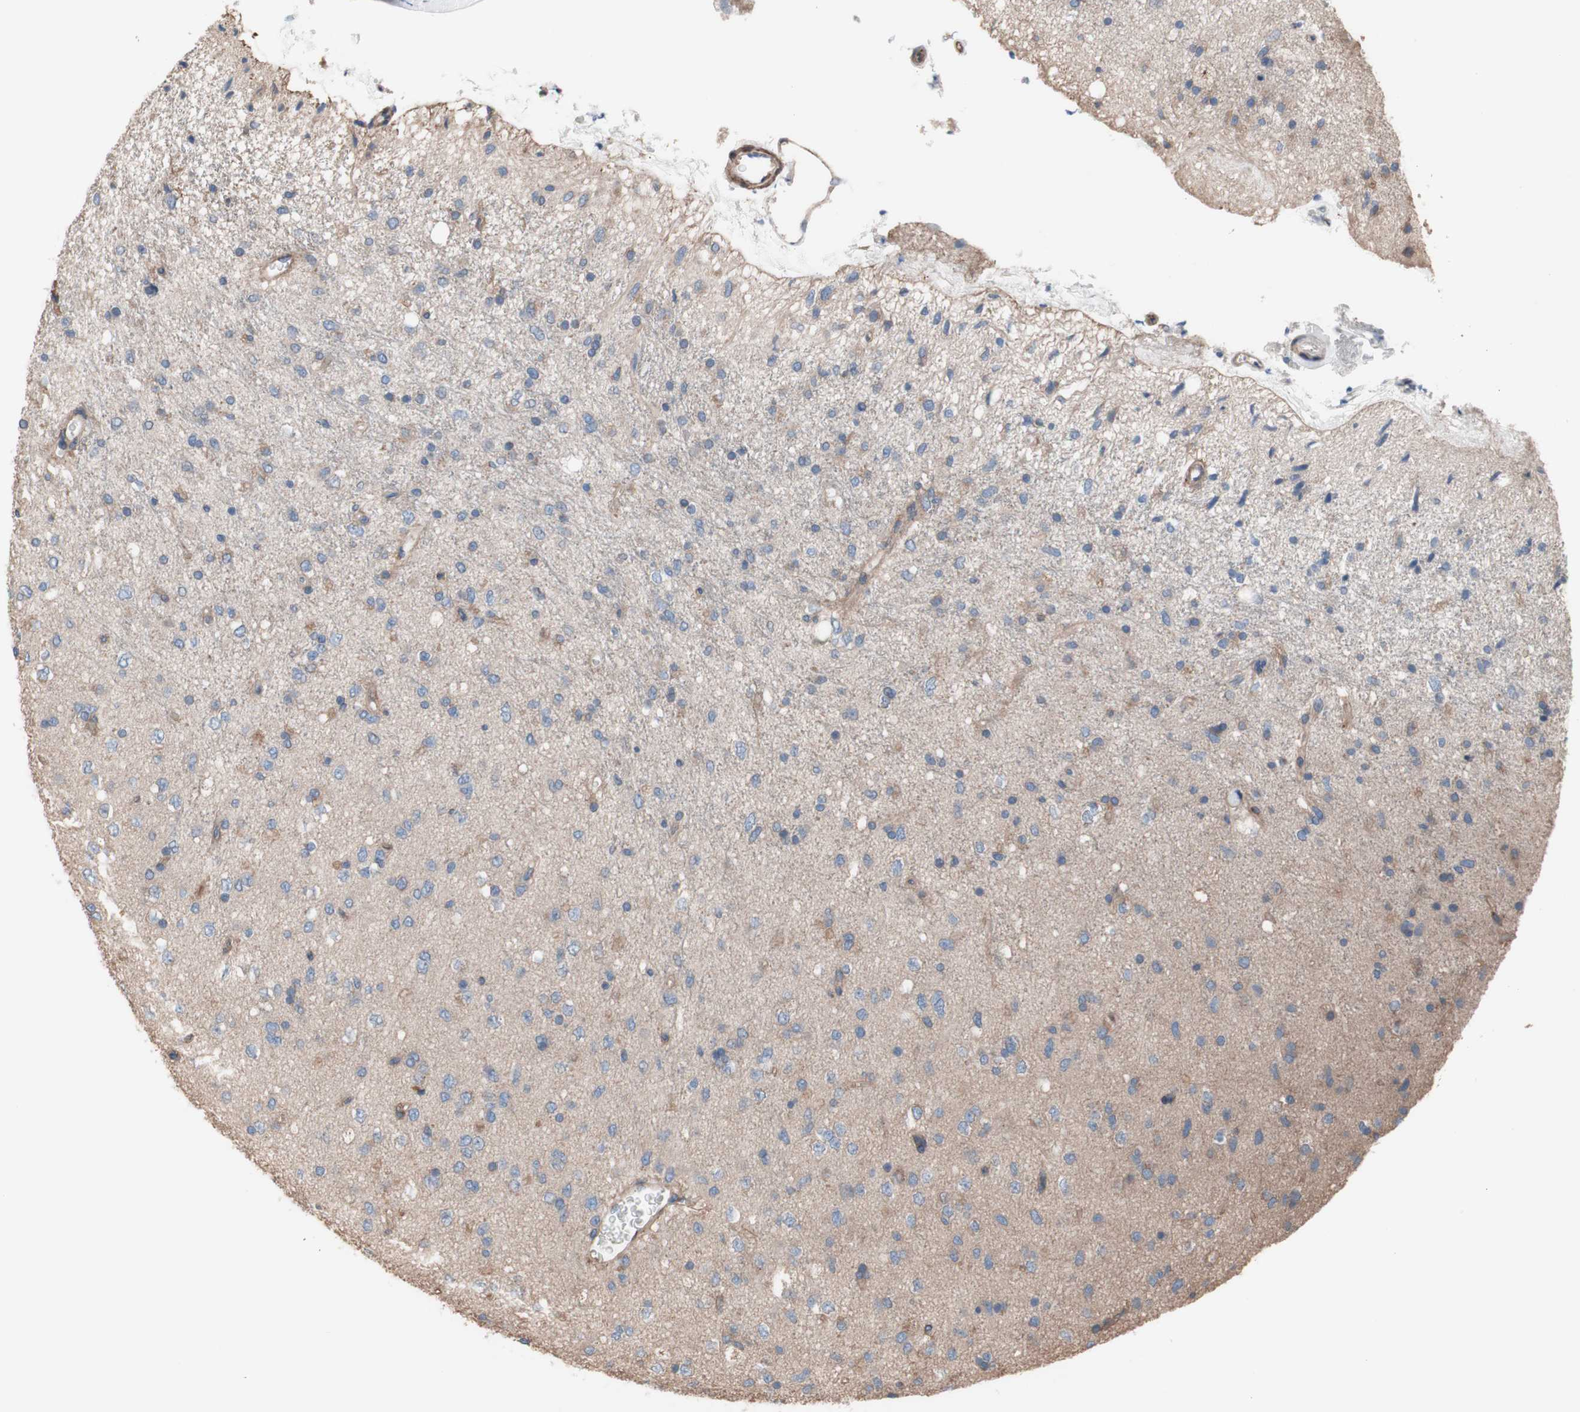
{"staining": {"intensity": "moderate", "quantity": "25%-75%", "location": "cytoplasmic/membranous"}, "tissue": "glioma", "cell_type": "Tumor cells", "image_type": "cancer", "snomed": [{"axis": "morphology", "description": "Glioma, malignant, Low grade"}, {"axis": "topography", "description": "Brain"}], "caption": "The photomicrograph shows immunohistochemical staining of malignant glioma (low-grade). There is moderate cytoplasmic/membranous positivity is present in about 25%-75% of tumor cells.", "gene": "COPB1", "patient": {"sex": "male", "age": 77}}